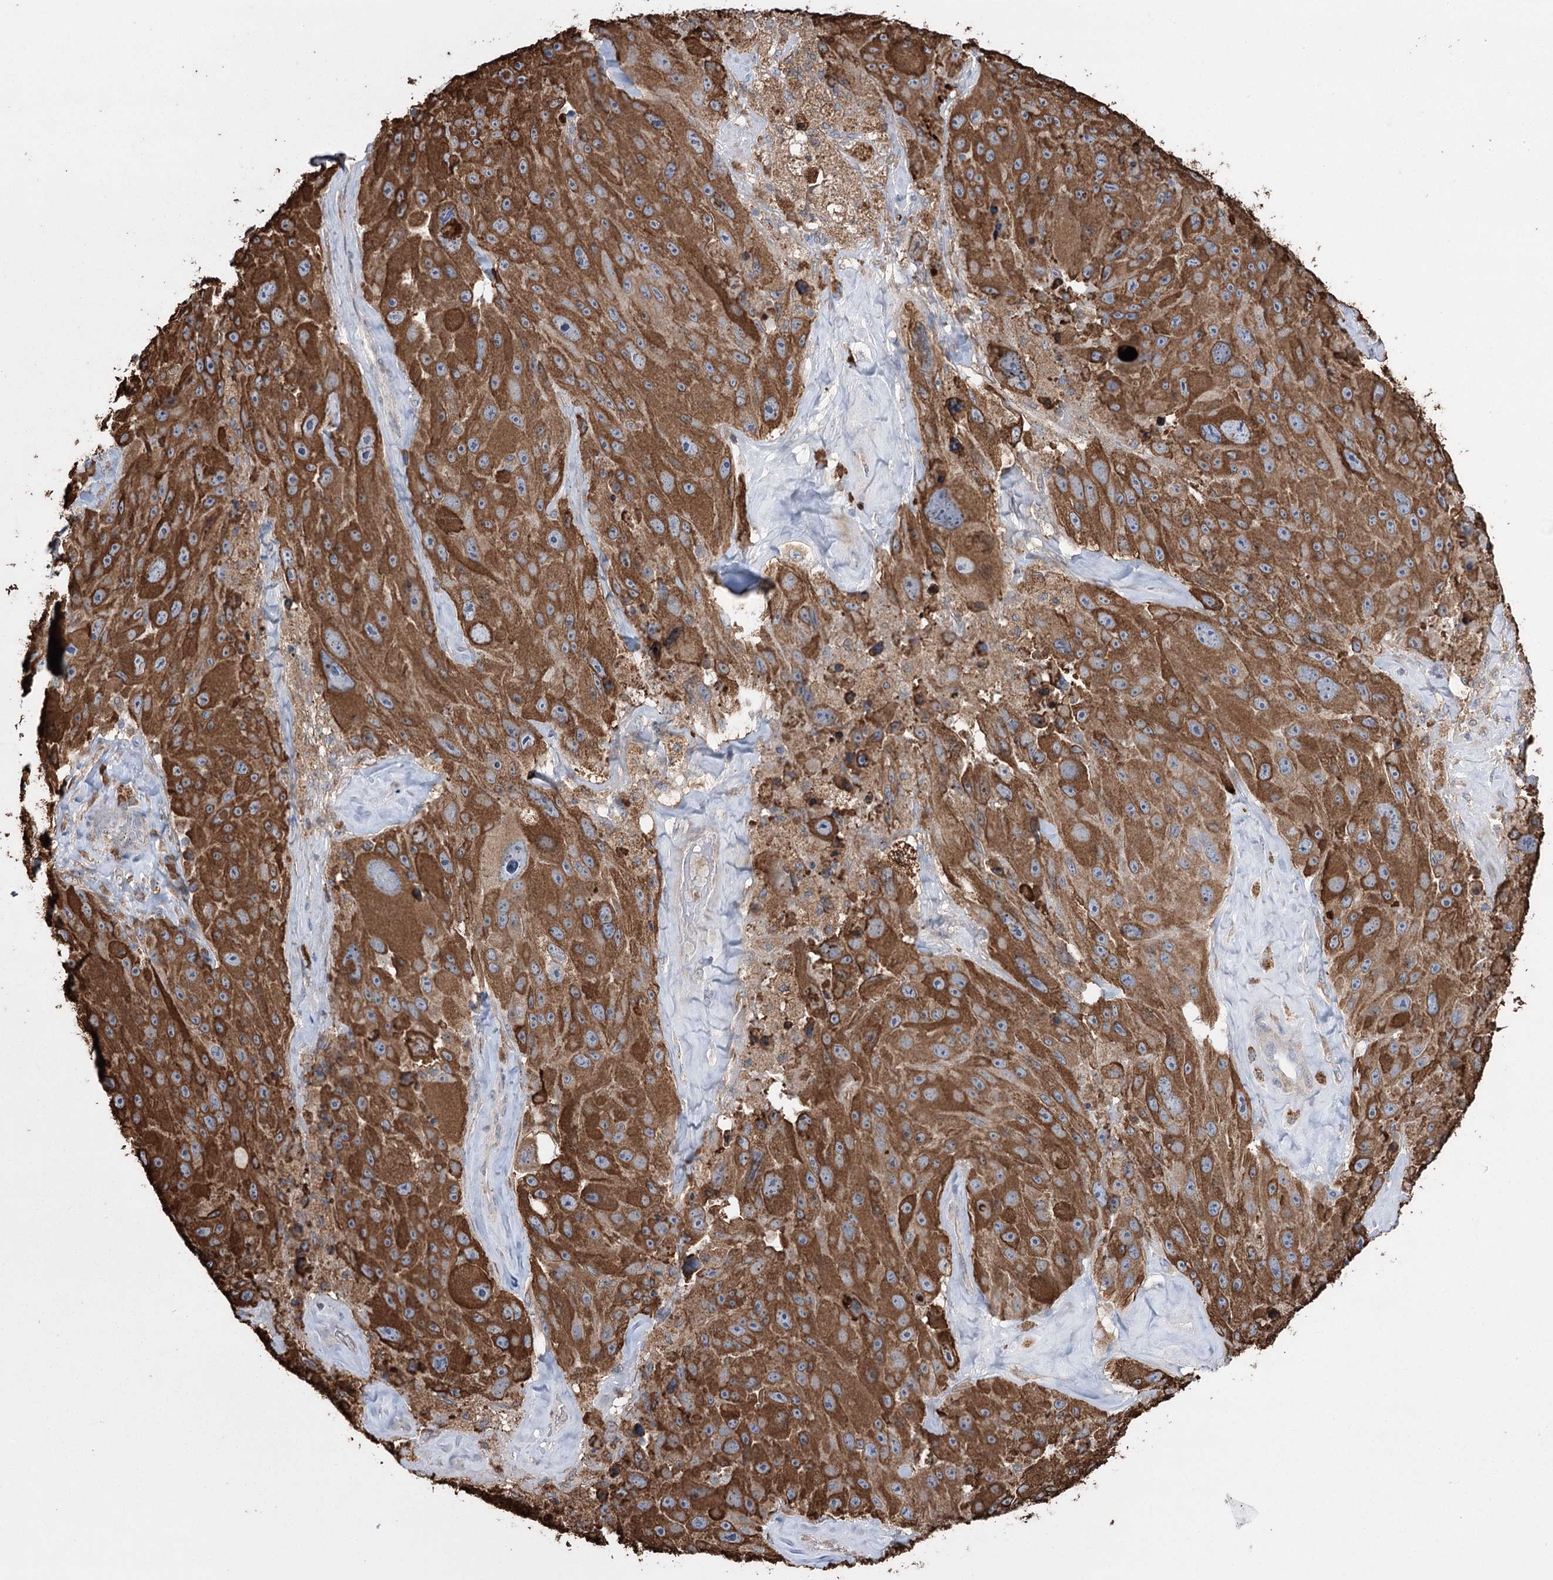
{"staining": {"intensity": "strong", "quantity": ">75%", "location": "cytoplasmic/membranous"}, "tissue": "melanoma", "cell_type": "Tumor cells", "image_type": "cancer", "snomed": [{"axis": "morphology", "description": "Malignant melanoma, Metastatic site"}, {"axis": "topography", "description": "Lymph node"}], "caption": "This is an image of IHC staining of malignant melanoma (metastatic site), which shows strong positivity in the cytoplasmic/membranous of tumor cells.", "gene": "TRIM71", "patient": {"sex": "male", "age": 62}}